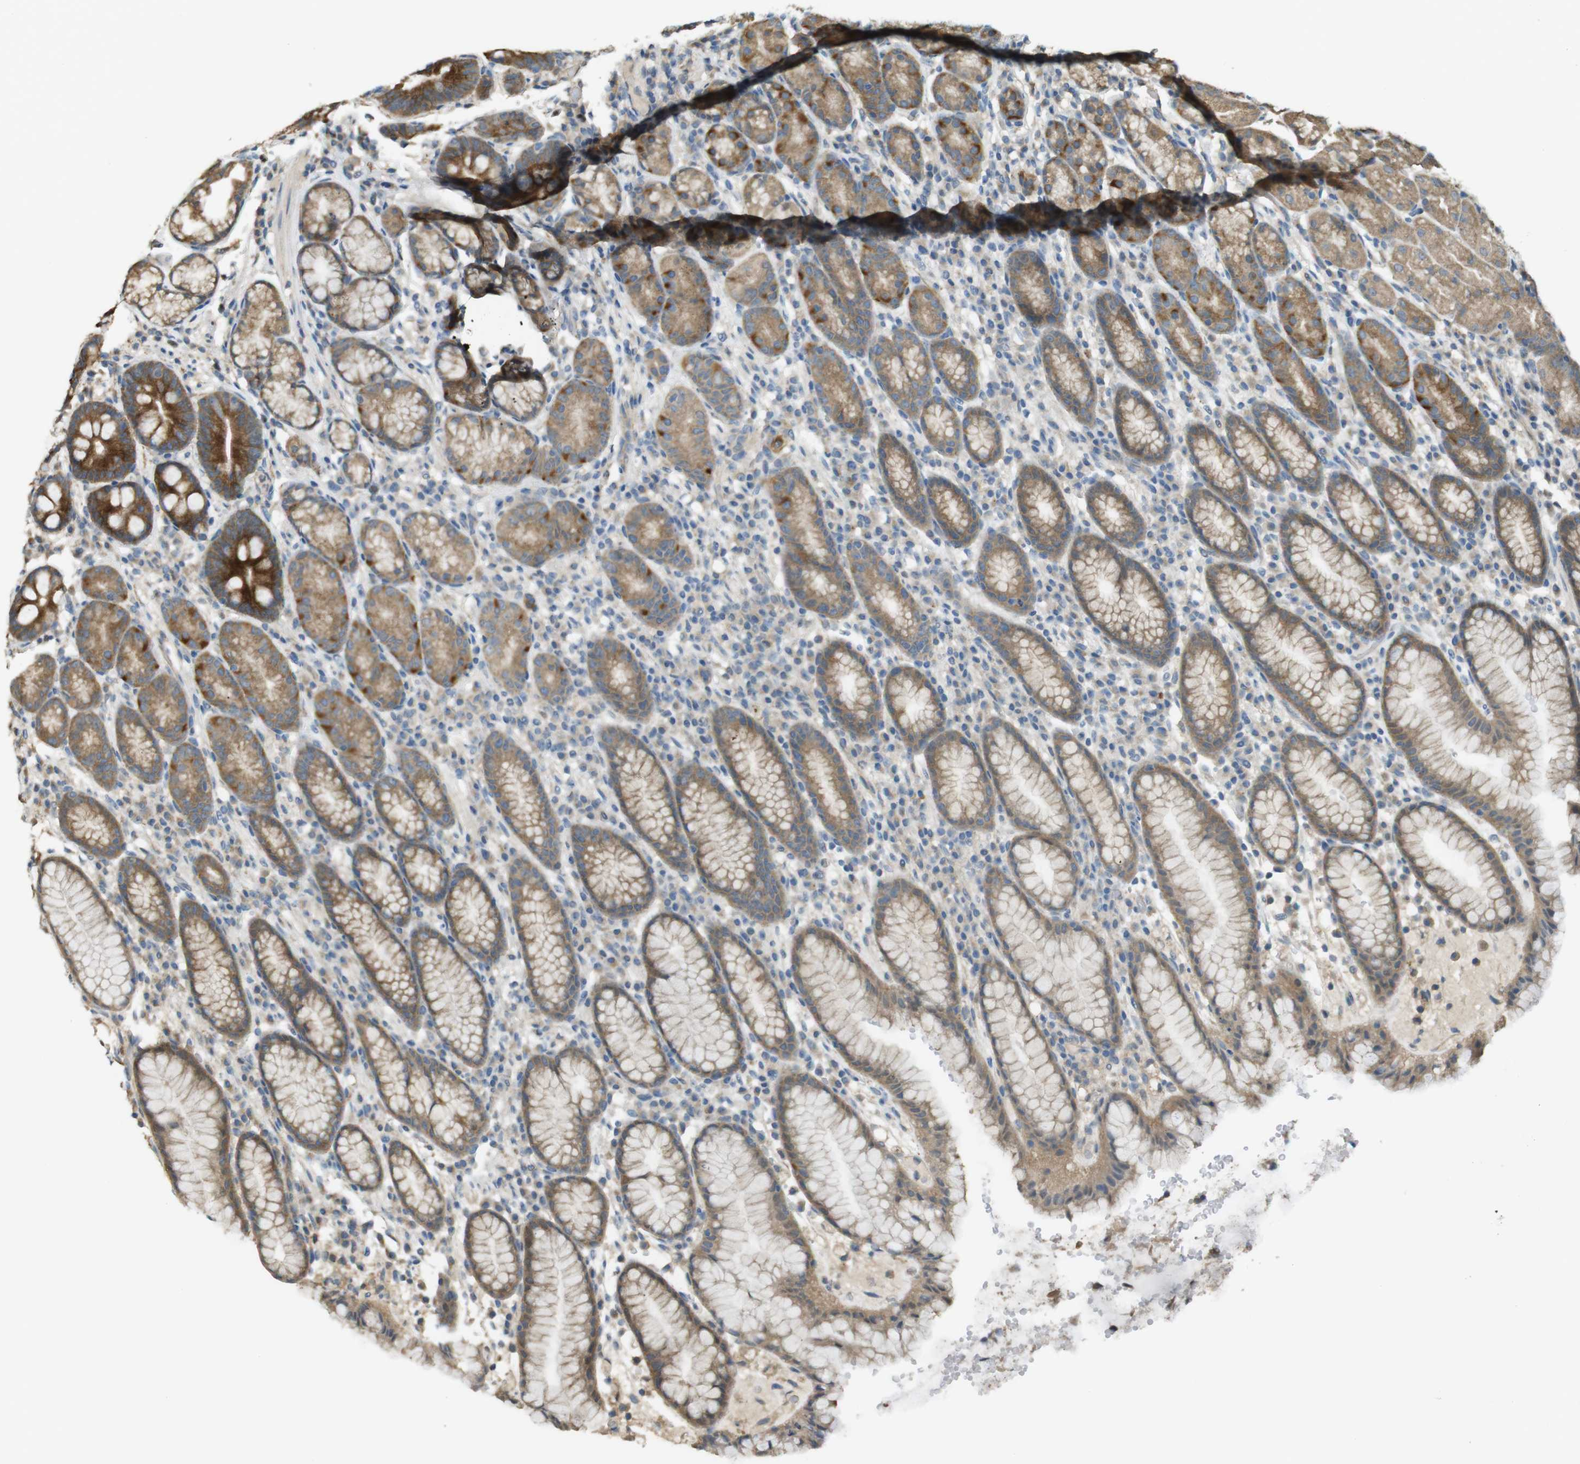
{"staining": {"intensity": "moderate", "quantity": ">75%", "location": "cytoplasmic/membranous"}, "tissue": "stomach", "cell_type": "Glandular cells", "image_type": "normal", "snomed": [{"axis": "morphology", "description": "Normal tissue, NOS"}, {"axis": "topography", "description": "Stomach, lower"}], "caption": "The micrograph demonstrates immunohistochemical staining of benign stomach. There is moderate cytoplasmic/membranous expression is appreciated in approximately >75% of glandular cells.", "gene": "ZDHHC20", "patient": {"sex": "male", "age": 52}}